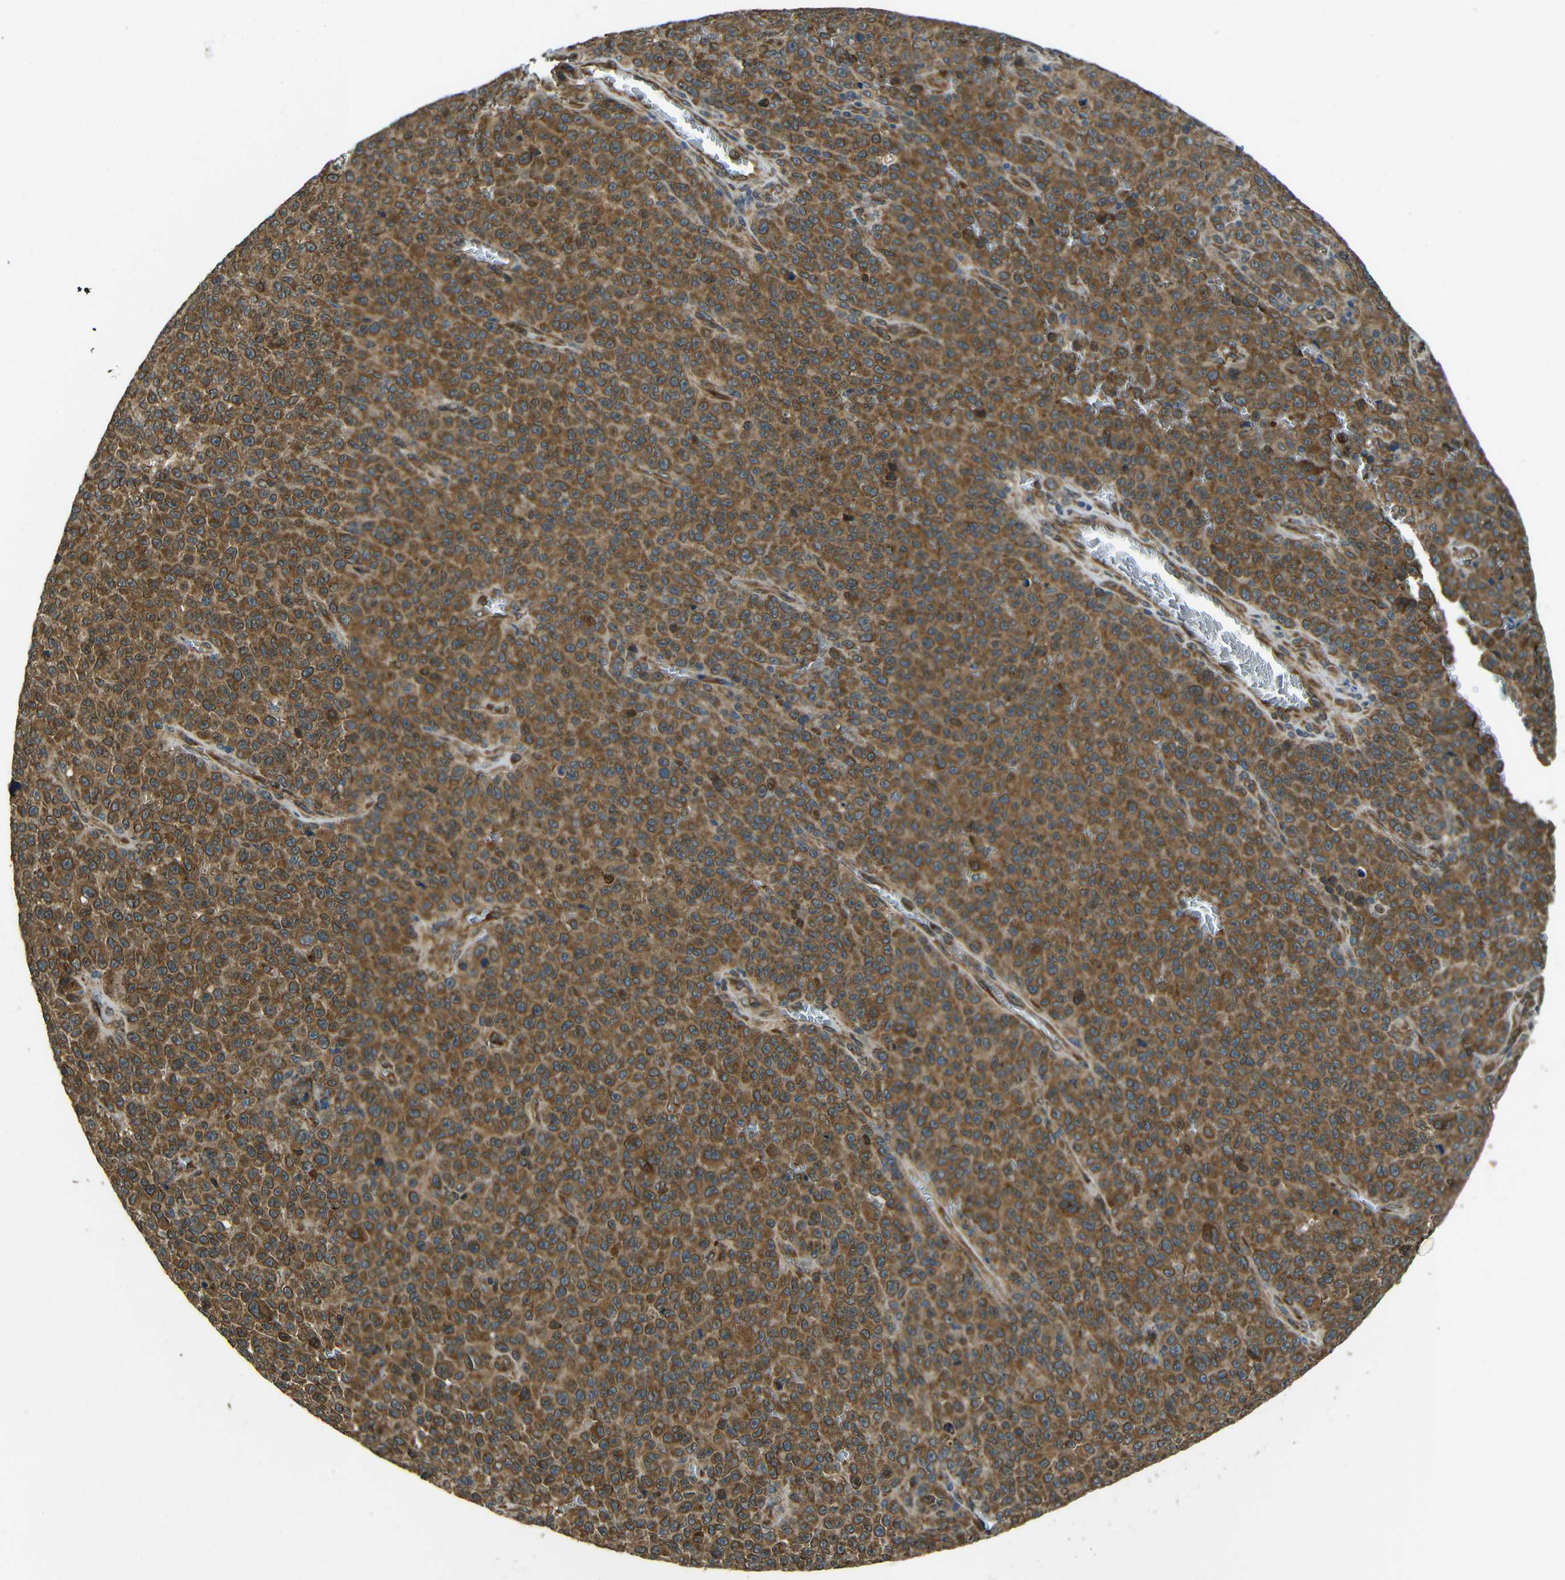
{"staining": {"intensity": "strong", "quantity": "25%-75%", "location": "cytoplasmic/membranous"}, "tissue": "melanoma", "cell_type": "Tumor cells", "image_type": "cancer", "snomed": [{"axis": "morphology", "description": "Malignant melanoma, NOS"}, {"axis": "topography", "description": "Skin"}], "caption": "Melanoma stained with a brown dye reveals strong cytoplasmic/membranous positive staining in approximately 25%-75% of tumor cells.", "gene": "VAPB", "patient": {"sex": "female", "age": 82}}